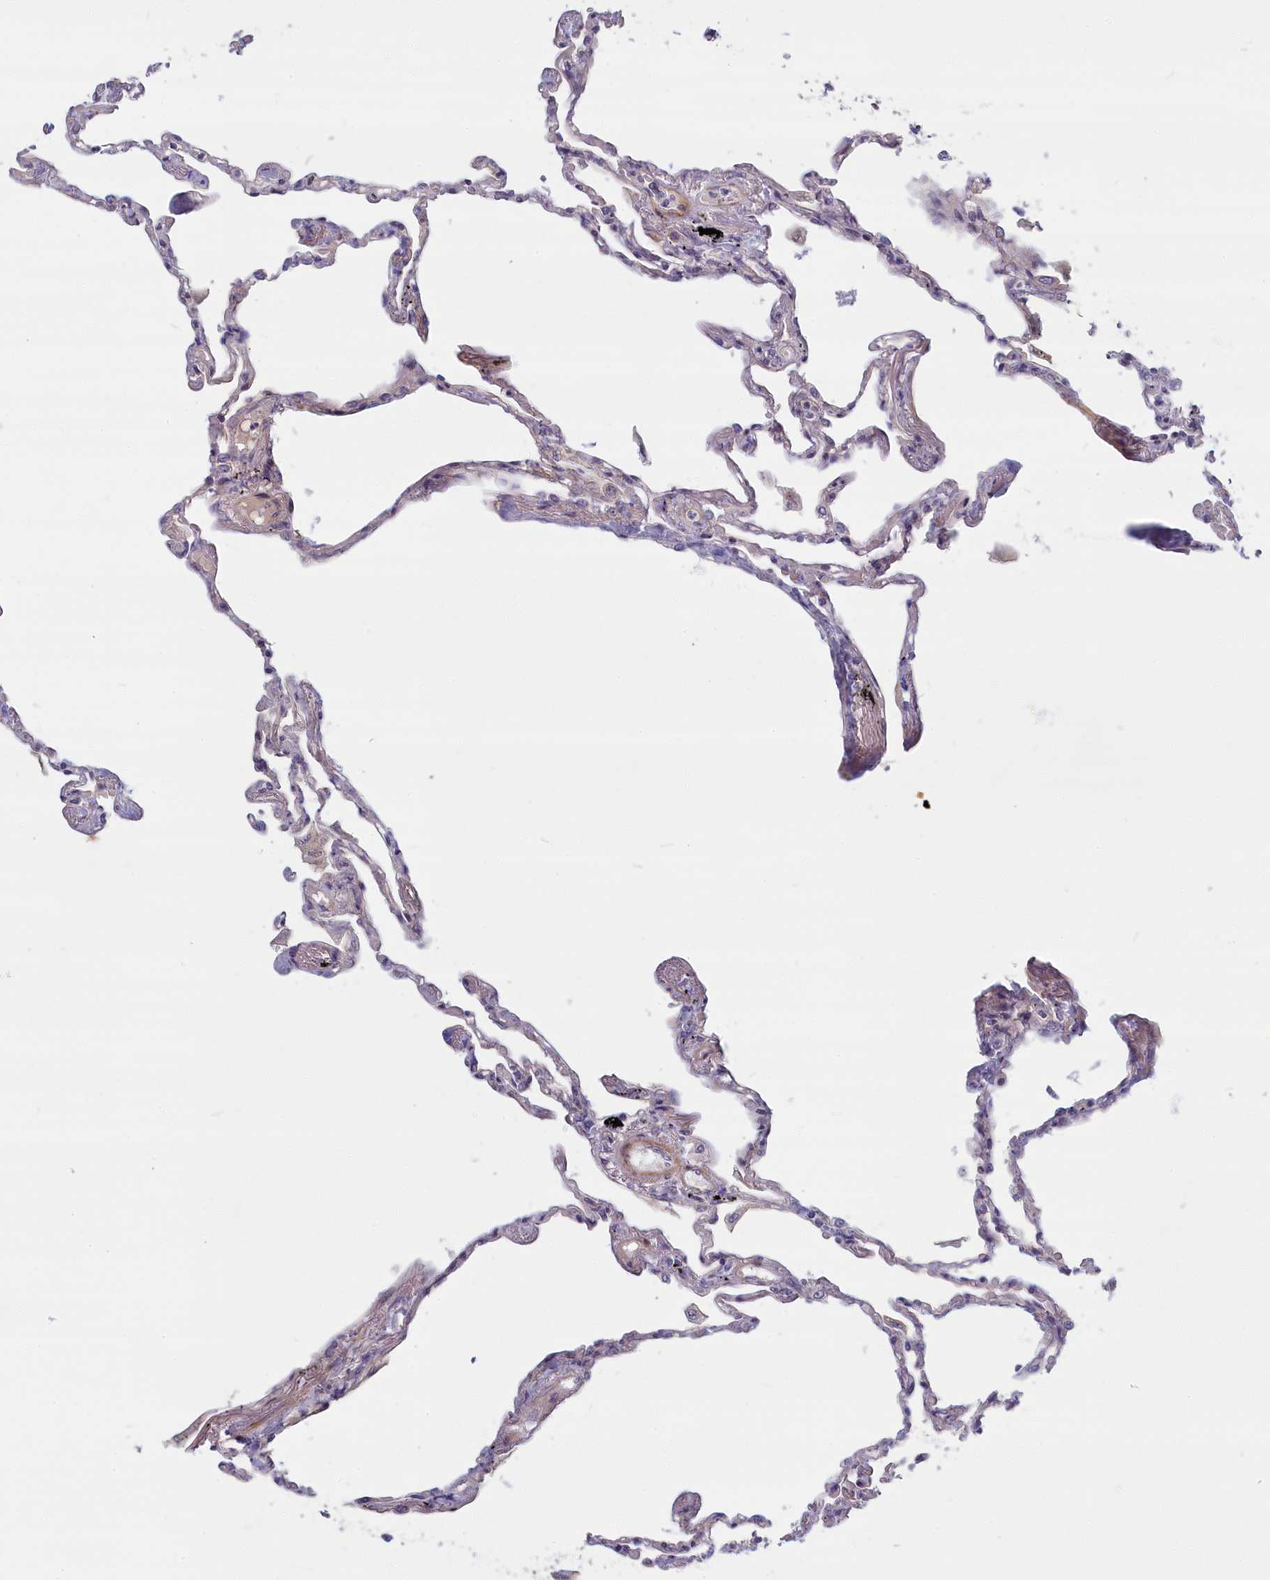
{"staining": {"intensity": "negative", "quantity": "none", "location": "none"}, "tissue": "lung", "cell_type": "Alveolar cells", "image_type": "normal", "snomed": [{"axis": "morphology", "description": "Normal tissue, NOS"}, {"axis": "topography", "description": "Lung"}], "caption": "Immunohistochemistry of normal human lung shows no positivity in alveolar cells. Brightfield microscopy of immunohistochemistry (IHC) stained with DAB (brown) and hematoxylin (blue), captured at high magnification.", "gene": "TRPM4", "patient": {"sex": "female", "age": 67}}